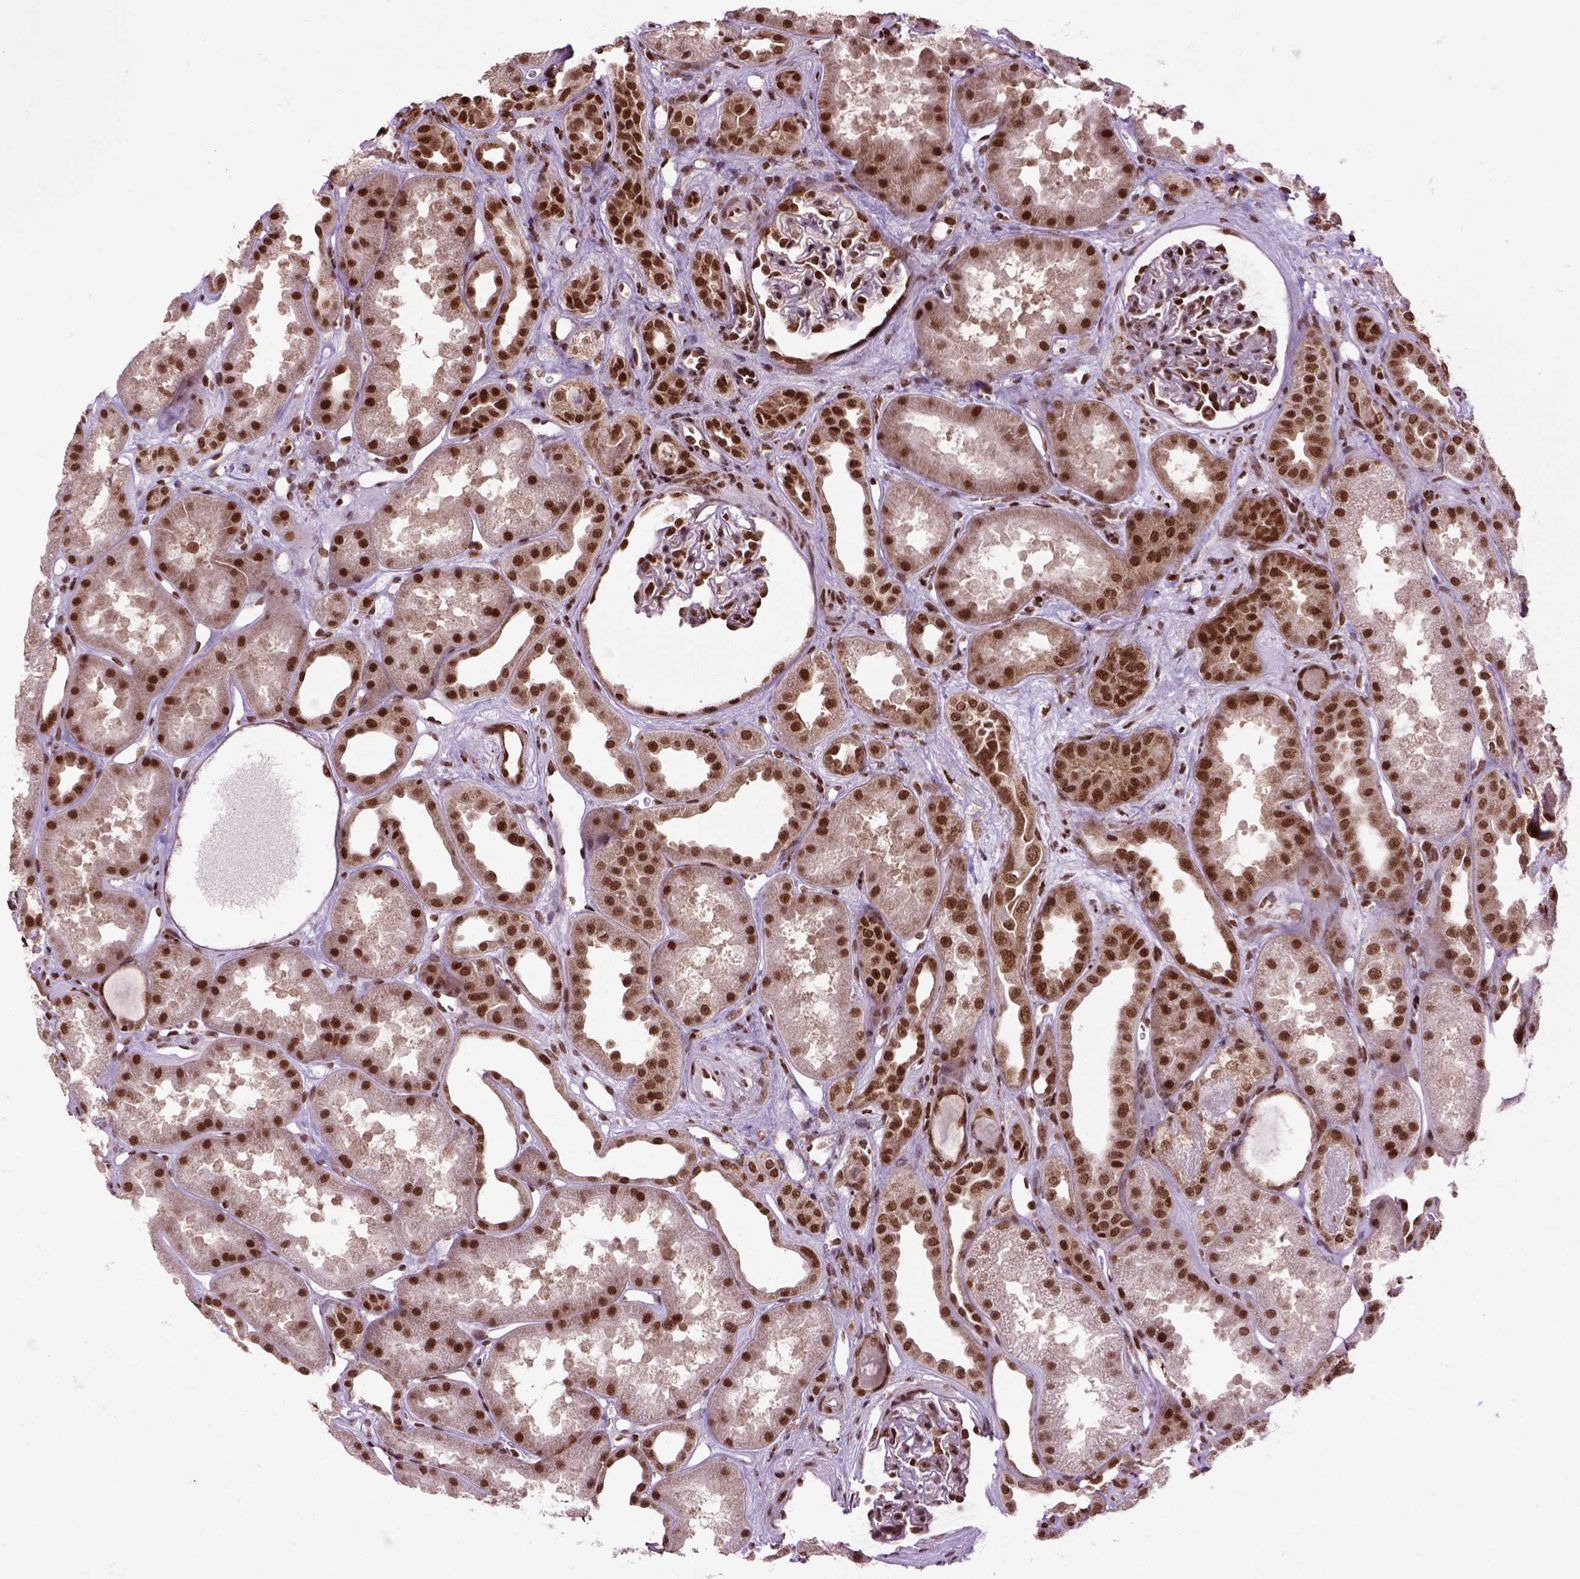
{"staining": {"intensity": "strong", "quantity": ">75%", "location": "nuclear"}, "tissue": "kidney", "cell_type": "Cells in glomeruli", "image_type": "normal", "snomed": [{"axis": "morphology", "description": "Normal tissue, NOS"}, {"axis": "topography", "description": "Kidney"}], "caption": "Benign kidney was stained to show a protein in brown. There is high levels of strong nuclear expression in approximately >75% of cells in glomeruli. (DAB (3,3'-diaminobenzidine) IHC, brown staining for protein, blue staining for nuclei).", "gene": "CELF1", "patient": {"sex": "male", "age": 61}}